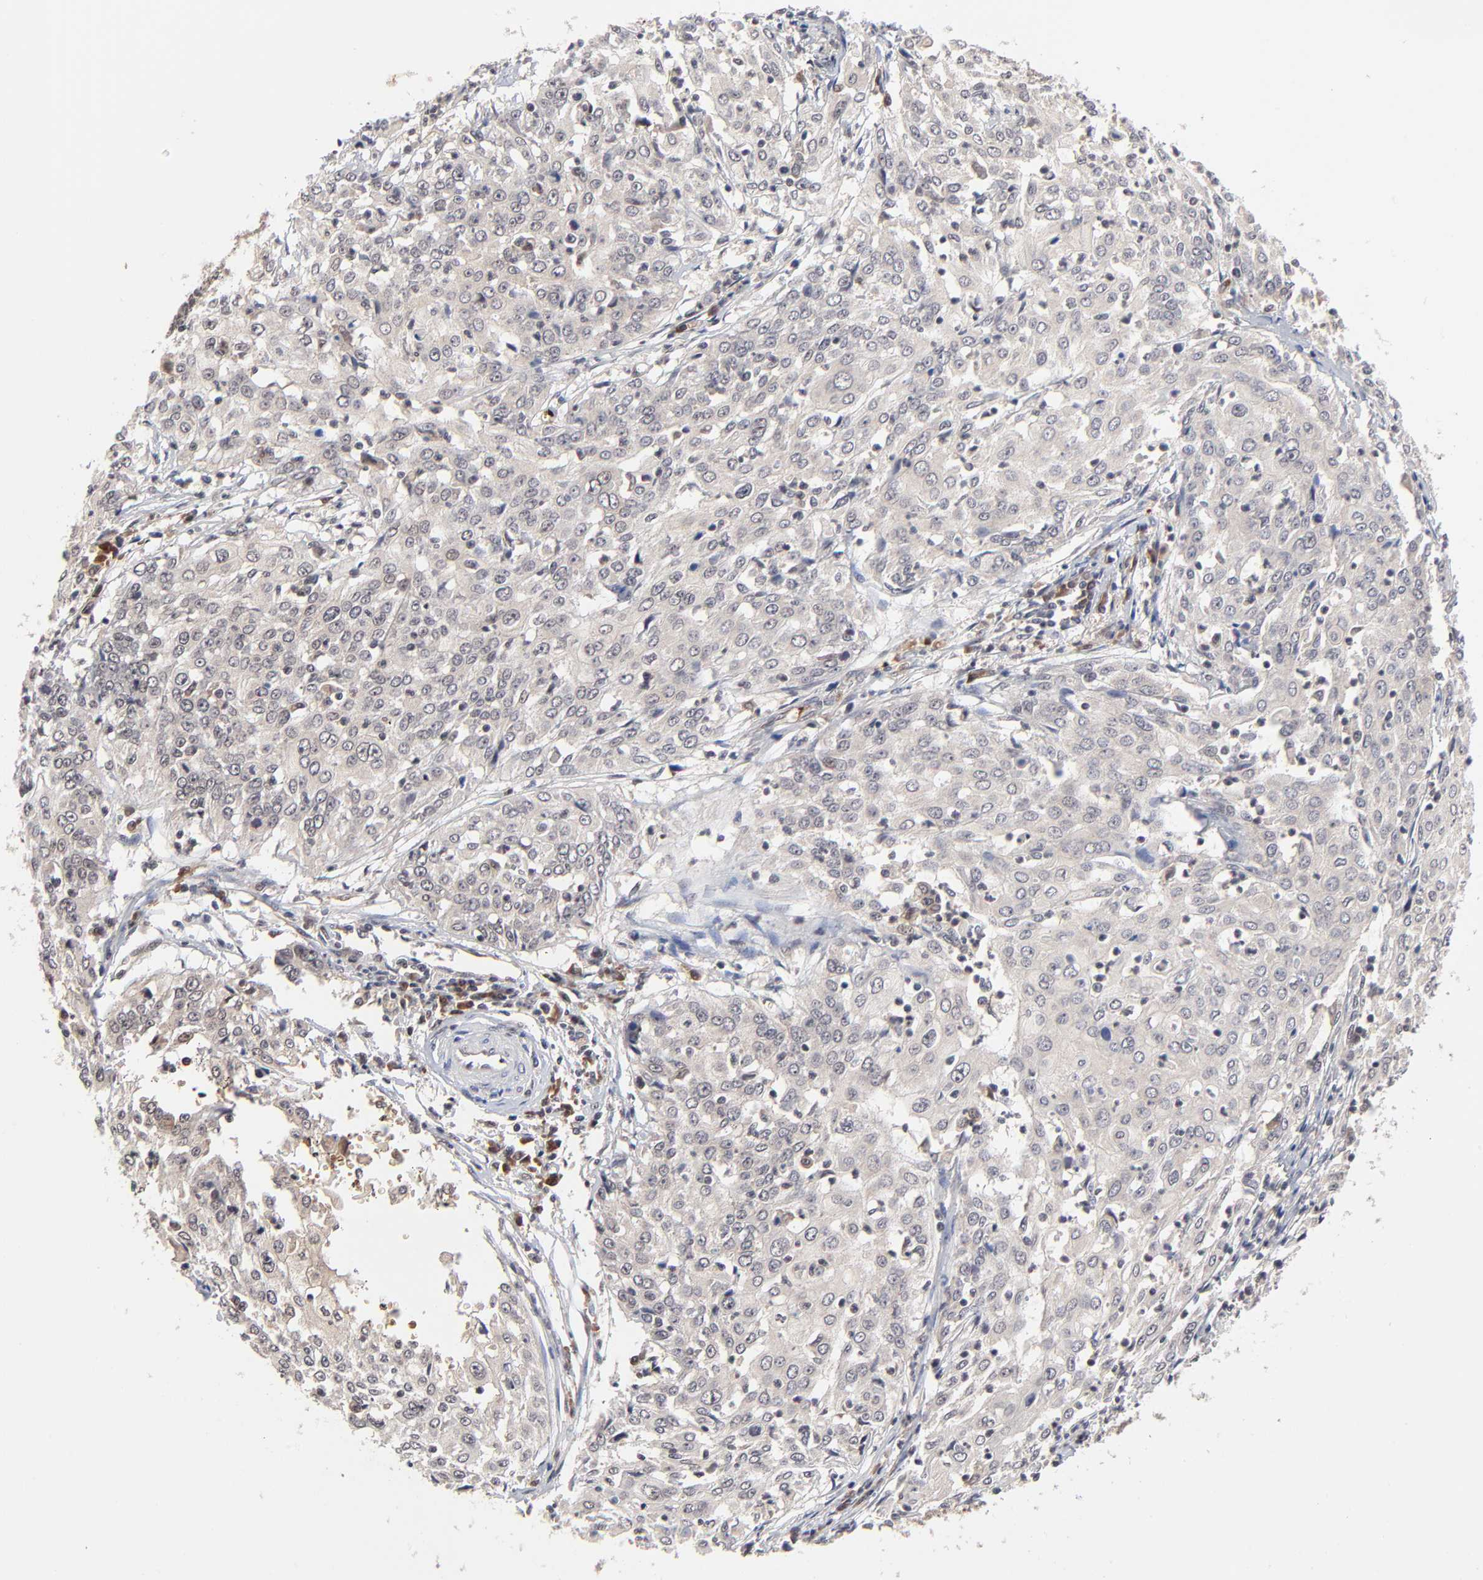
{"staining": {"intensity": "weak", "quantity": "25%-75%", "location": "cytoplasmic/membranous"}, "tissue": "cervical cancer", "cell_type": "Tumor cells", "image_type": "cancer", "snomed": [{"axis": "morphology", "description": "Squamous cell carcinoma, NOS"}, {"axis": "topography", "description": "Cervix"}], "caption": "A high-resolution histopathology image shows immunohistochemistry staining of squamous cell carcinoma (cervical), which reveals weak cytoplasmic/membranous expression in about 25%-75% of tumor cells.", "gene": "CASP10", "patient": {"sex": "female", "age": 39}}